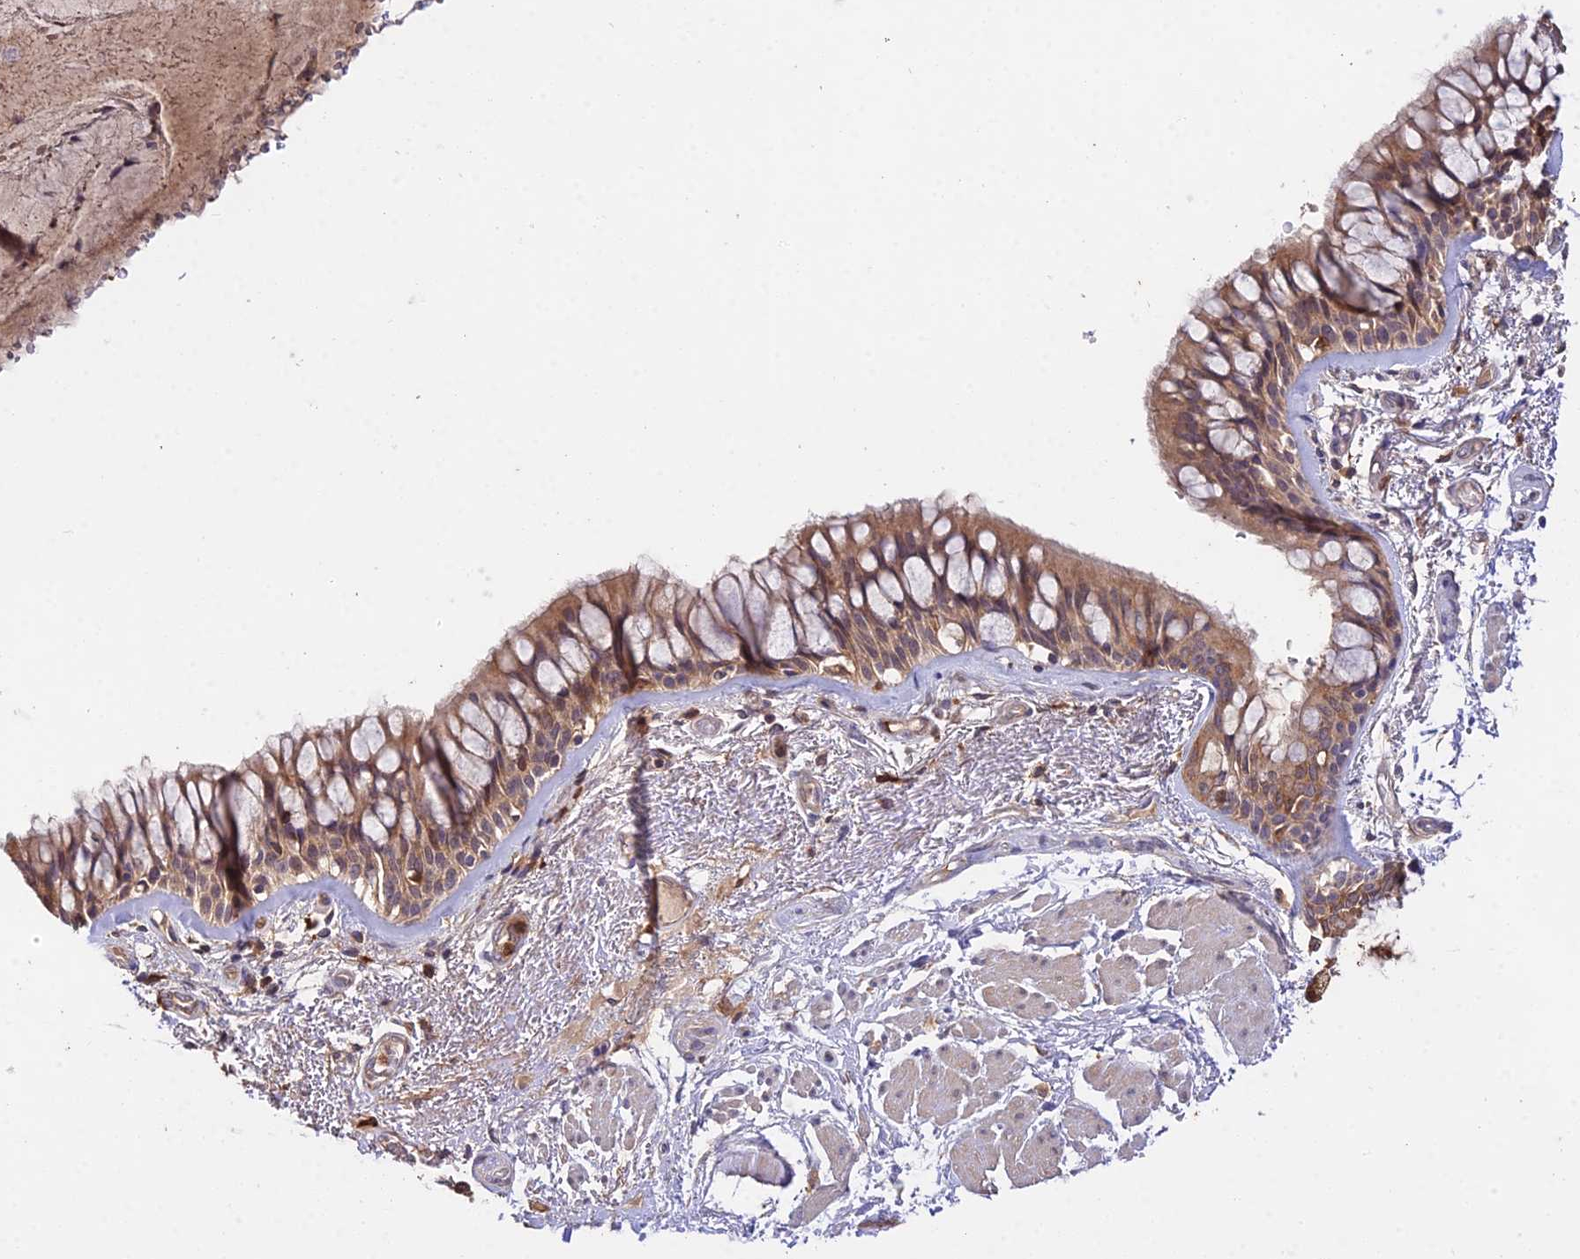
{"staining": {"intensity": "moderate", "quantity": ">75%", "location": "cytoplasmic/membranous"}, "tissue": "bronchus", "cell_type": "Respiratory epithelial cells", "image_type": "normal", "snomed": [{"axis": "morphology", "description": "Normal tissue, NOS"}, {"axis": "topography", "description": "Bronchus"}], "caption": "Bronchus stained for a protein (brown) exhibits moderate cytoplasmic/membranous positive expression in approximately >75% of respiratory epithelial cells.", "gene": "FBP1", "patient": {"sex": "male", "age": 66}}